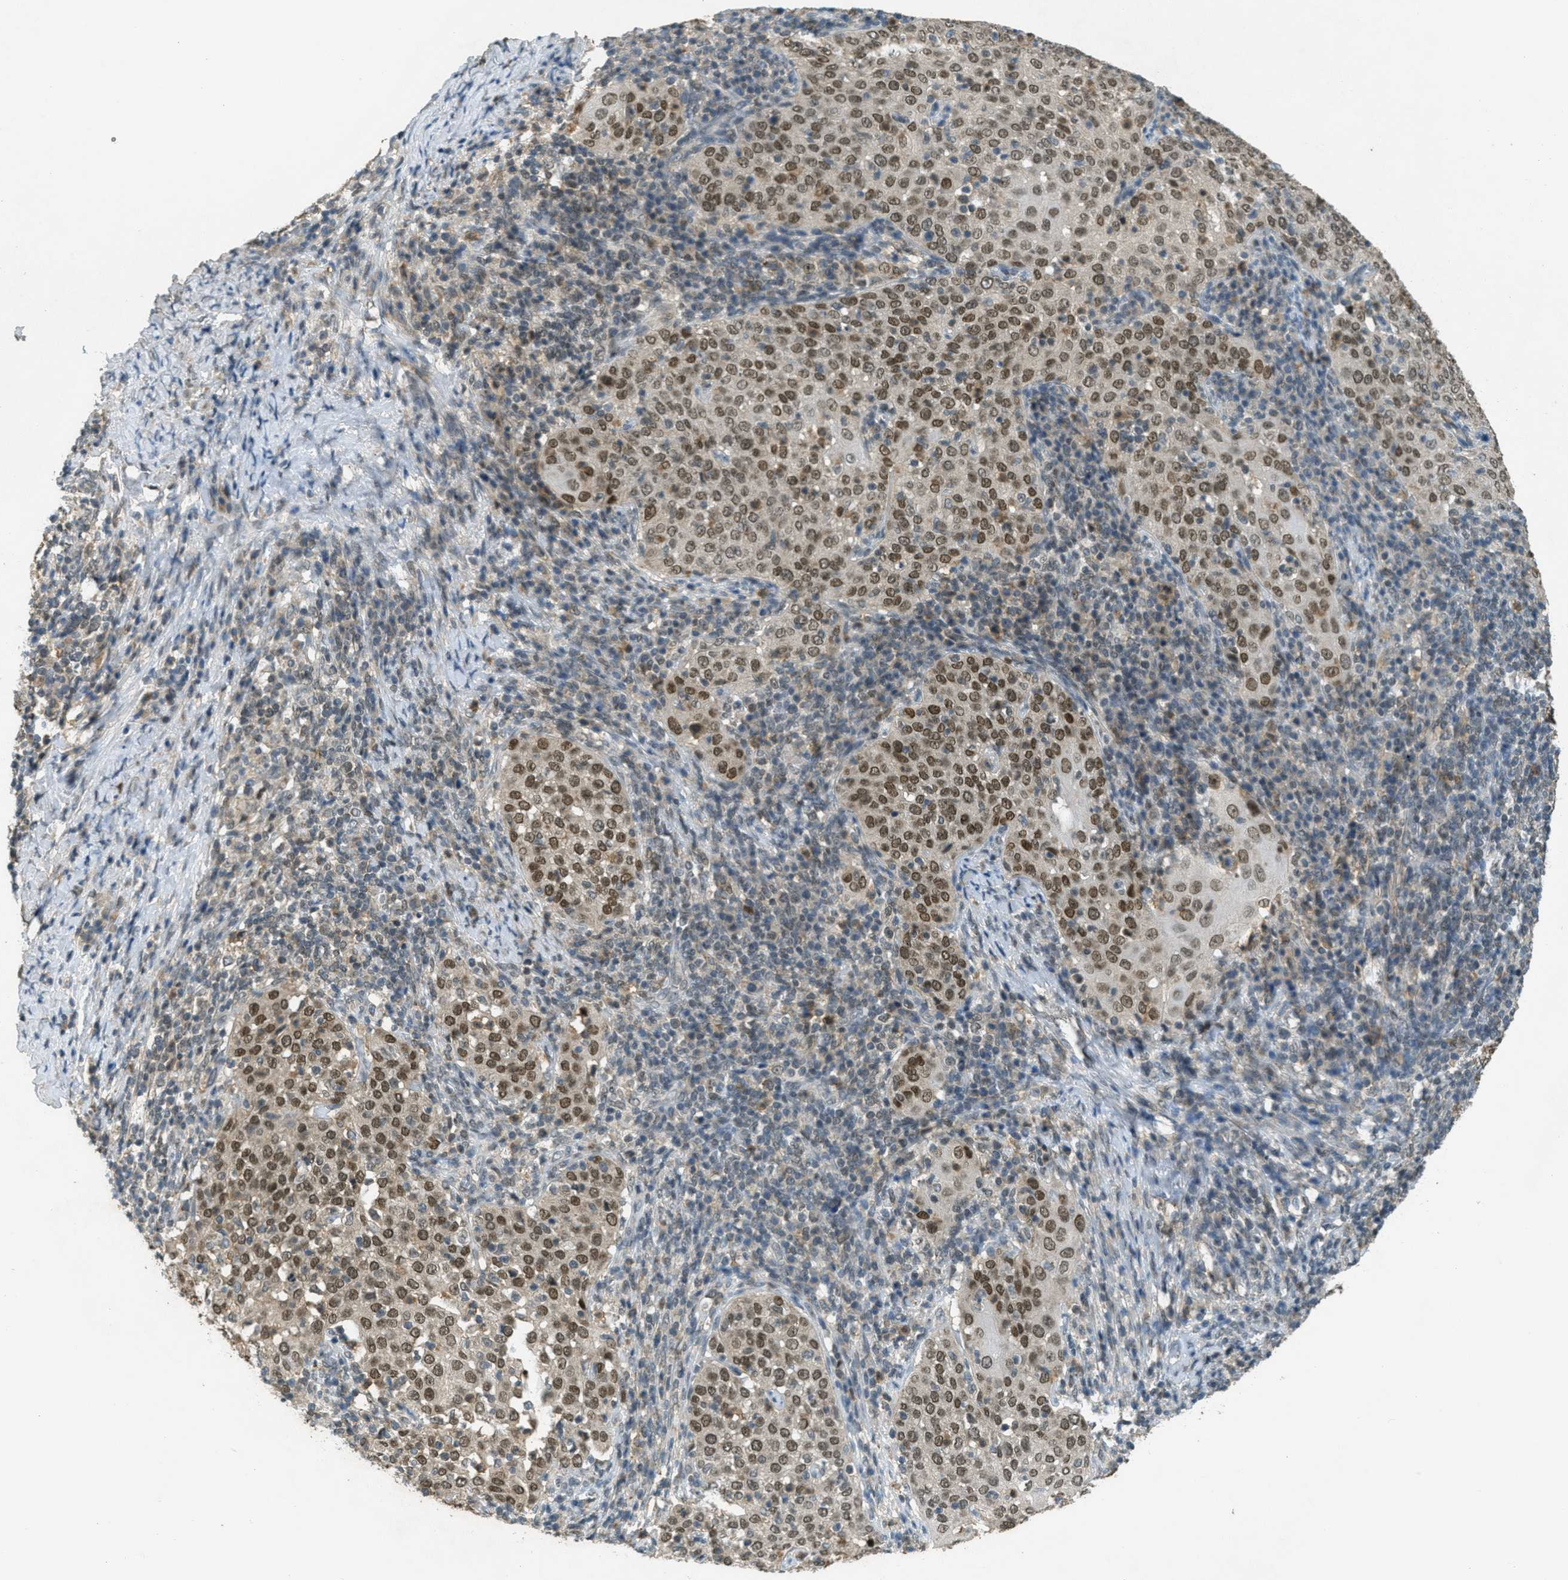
{"staining": {"intensity": "moderate", "quantity": ">75%", "location": "nuclear"}, "tissue": "cervical cancer", "cell_type": "Tumor cells", "image_type": "cancer", "snomed": [{"axis": "morphology", "description": "Squamous cell carcinoma, NOS"}, {"axis": "topography", "description": "Cervix"}], "caption": "About >75% of tumor cells in cervical cancer (squamous cell carcinoma) display moderate nuclear protein positivity as visualized by brown immunohistochemical staining.", "gene": "TCF20", "patient": {"sex": "female", "age": 51}}